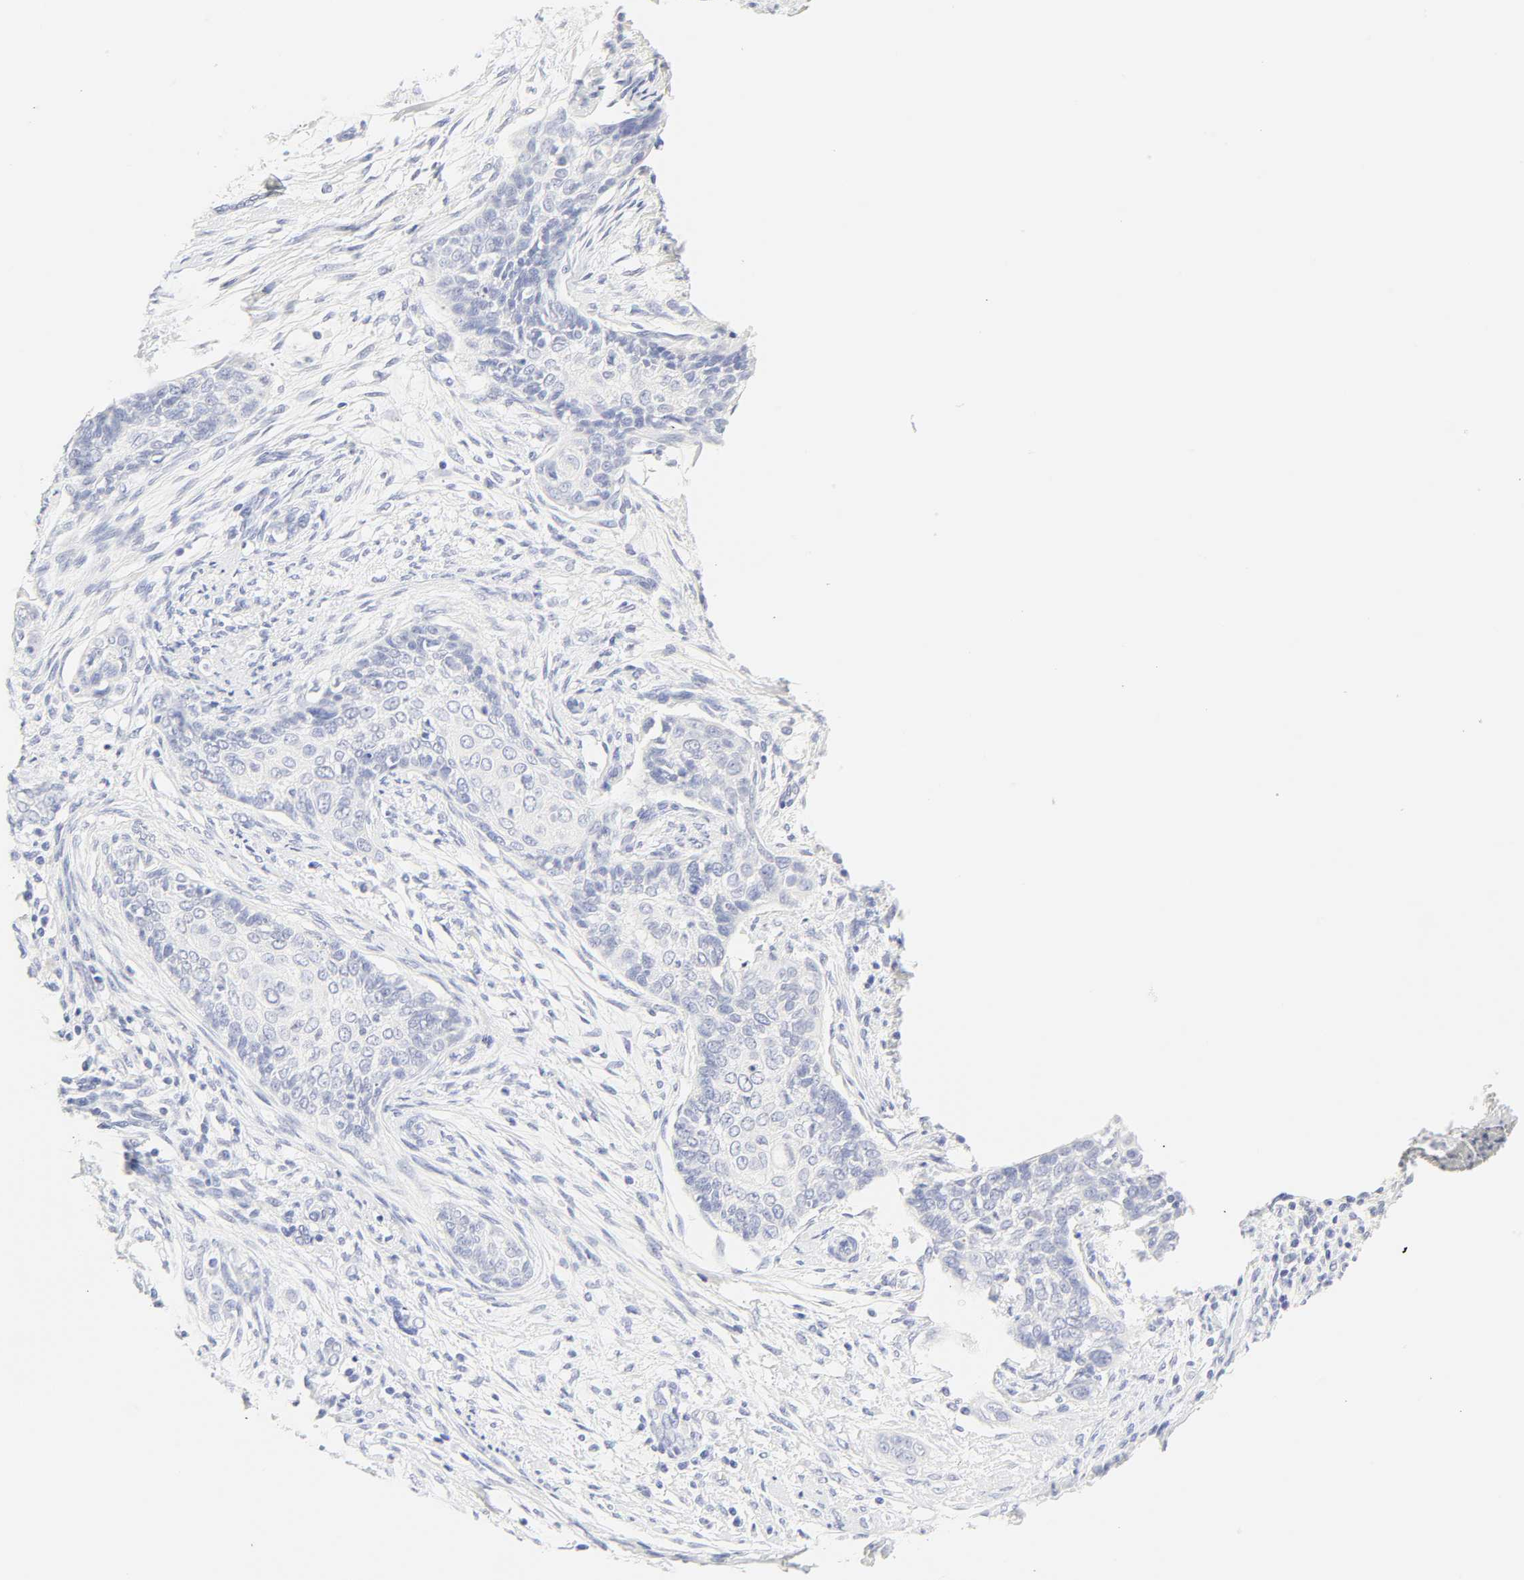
{"staining": {"intensity": "negative", "quantity": "none", "location": "none"}, "tissue": "cervical cancer", "cell_type": "Tumor cells", "image_type": "cancer", "snomed": [{"axis": "morphology", "description": "Squamous cell carcinoma, NOS"}, {"axis": "topography", "description": "Cervix"}], "caption": "Immunohistochemistry (IHC) of human squamous cell carcinoma (cervical) displays no staining in tumor cells.", "gene": "SLCO1B3", "patient": {"sex": "female", "age": 33}}